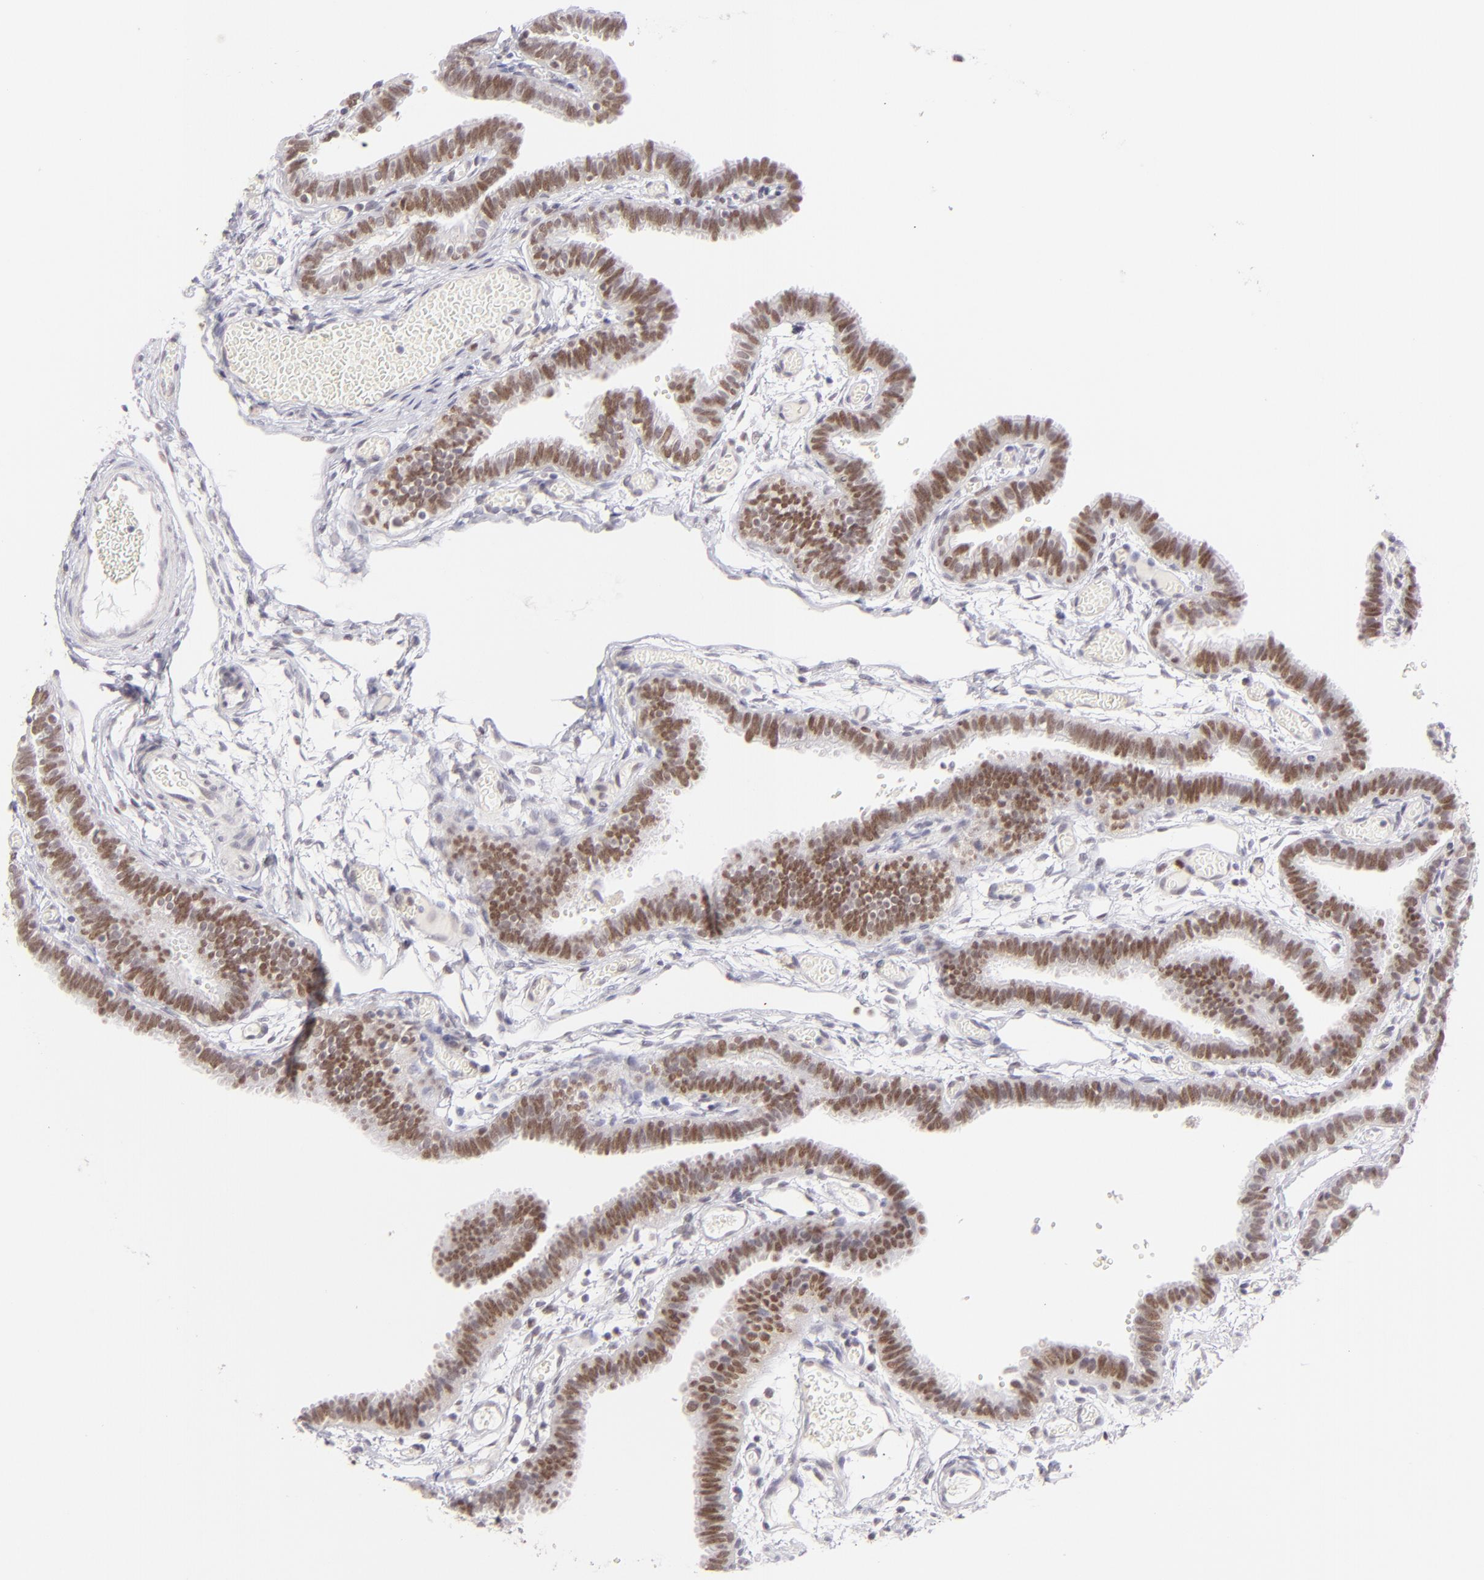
{"staining": {"intensity": "moderate", "quantity": ">75%", "location": "nuclear"}, "tissue": "fallopian tube", "cell_type": "Glandular cells", "image_type": "normal", "snomed": [{"axis": "morphology", "description": "Normal tissue, NOS"}, {"axis": "topography", "description": "Fallopian tube"}], "caption": "Immunohistochemical staining of benign fallopian tube exhibits medium levels of moderate nuclear staining in approximately >75% of glandular cells. (Brightfield microscopy of DAB IHC at high magnification).", "gene": "POU2F1", "patient": {"sex": "female", "age": 29}}